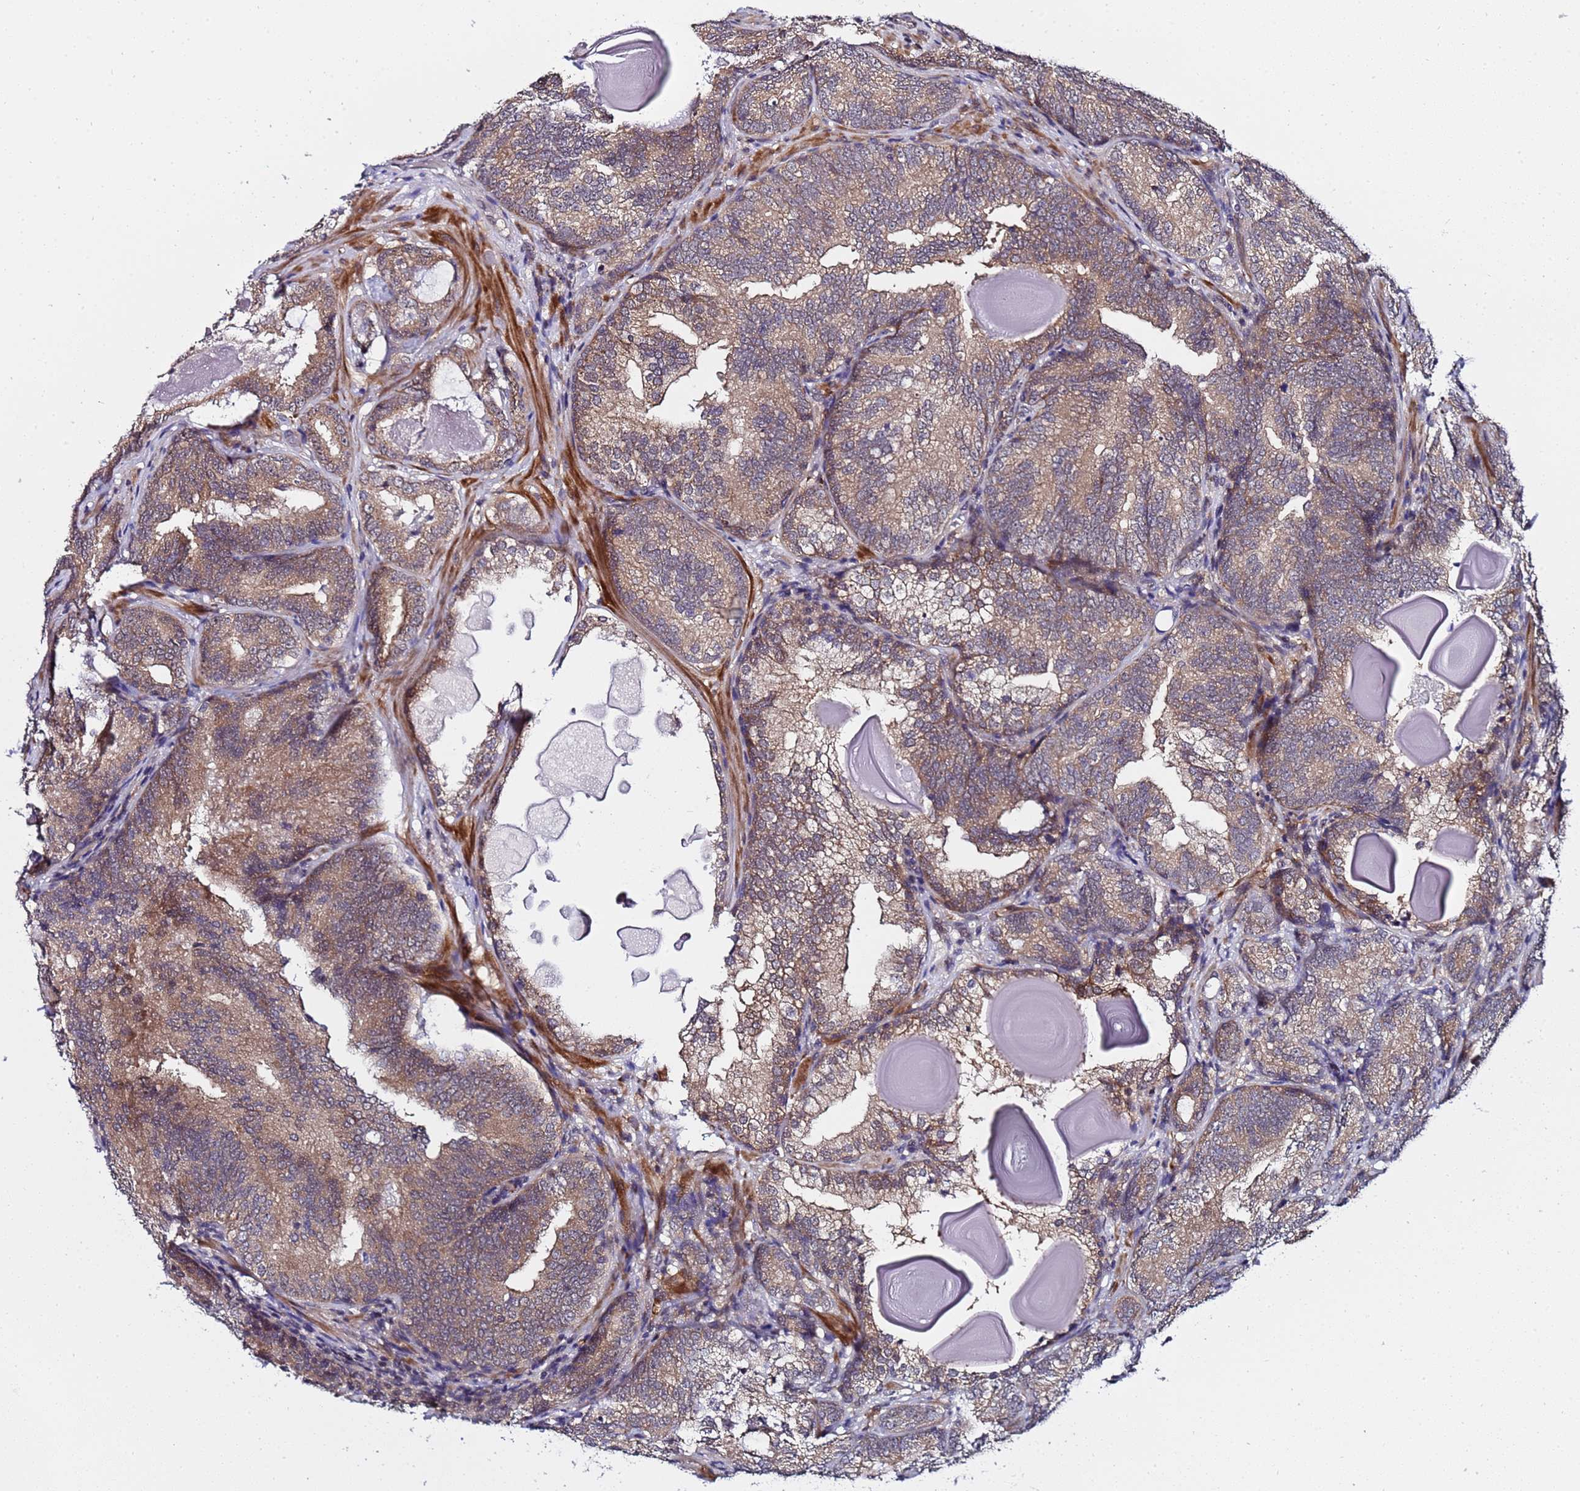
{"staining": {"intensity": "moderate", "quantity": ">75%", "location": "cytoplasmic/membranous"}, "tissue": "prostate cancer", "cell_type": "Tumor cells", "image_type": "cancer", "snomed": [{"axis": "morphology", "description": "Adenocarcinoma, High grade"}, {"axis": "topography", "description": "Prostate"}], "caption": "Immunohistochemistry (IHC) (DAB (3,3'-diaminobenzidine)) staining of adenocarcinoma (high-grade) (prostate) exhibits moderate cytoplasmic/membranous protein staining in about >75% of tumor cells.", "gene": "ANAPC13", "patient": {"sex": "male", "age": 66}}